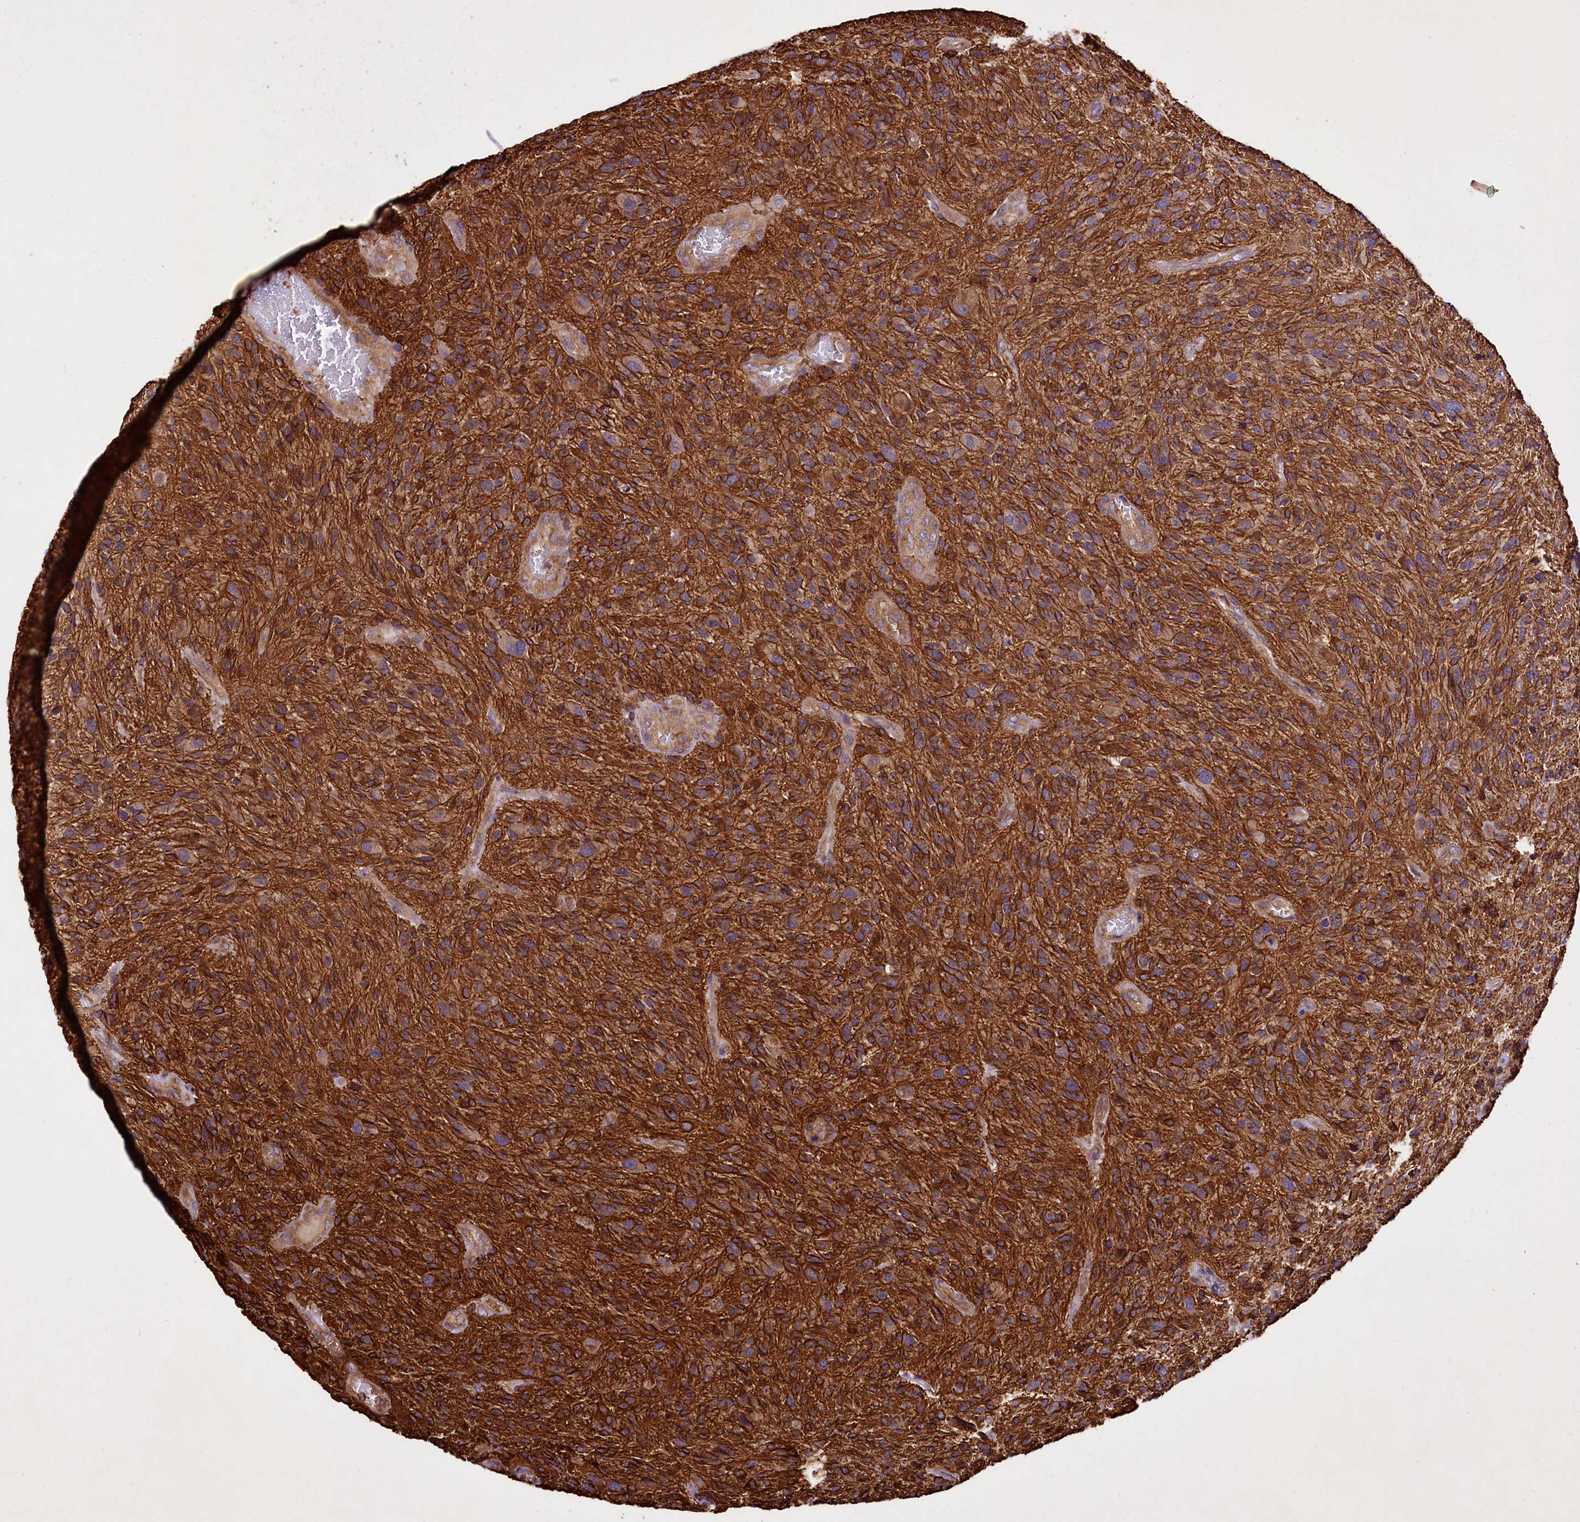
{"staining": {"intensity": "strong", "quantity": ">75%", "location": "cytoplasmic/membranous"}, "tissue": "glioma", "cell_type": "Tumor cells", "image_type": "cancer", "snomed": [{"axis": "morphology", "description": "Glioma, malignant, High grade"}, {"axis": "topography", "description": "Brain"}], "caption": "Immunohistochemical staining of human glioma reveals strong cytoplasmic/membranous protein positivity in approximately >75% of tumor cells. Immunohistochemistry (ihc) stains the protein of interest in brown and the nuclei are stained blue.", "gene": "RARS2", "patient": {"sex": "male", "age": 47}}